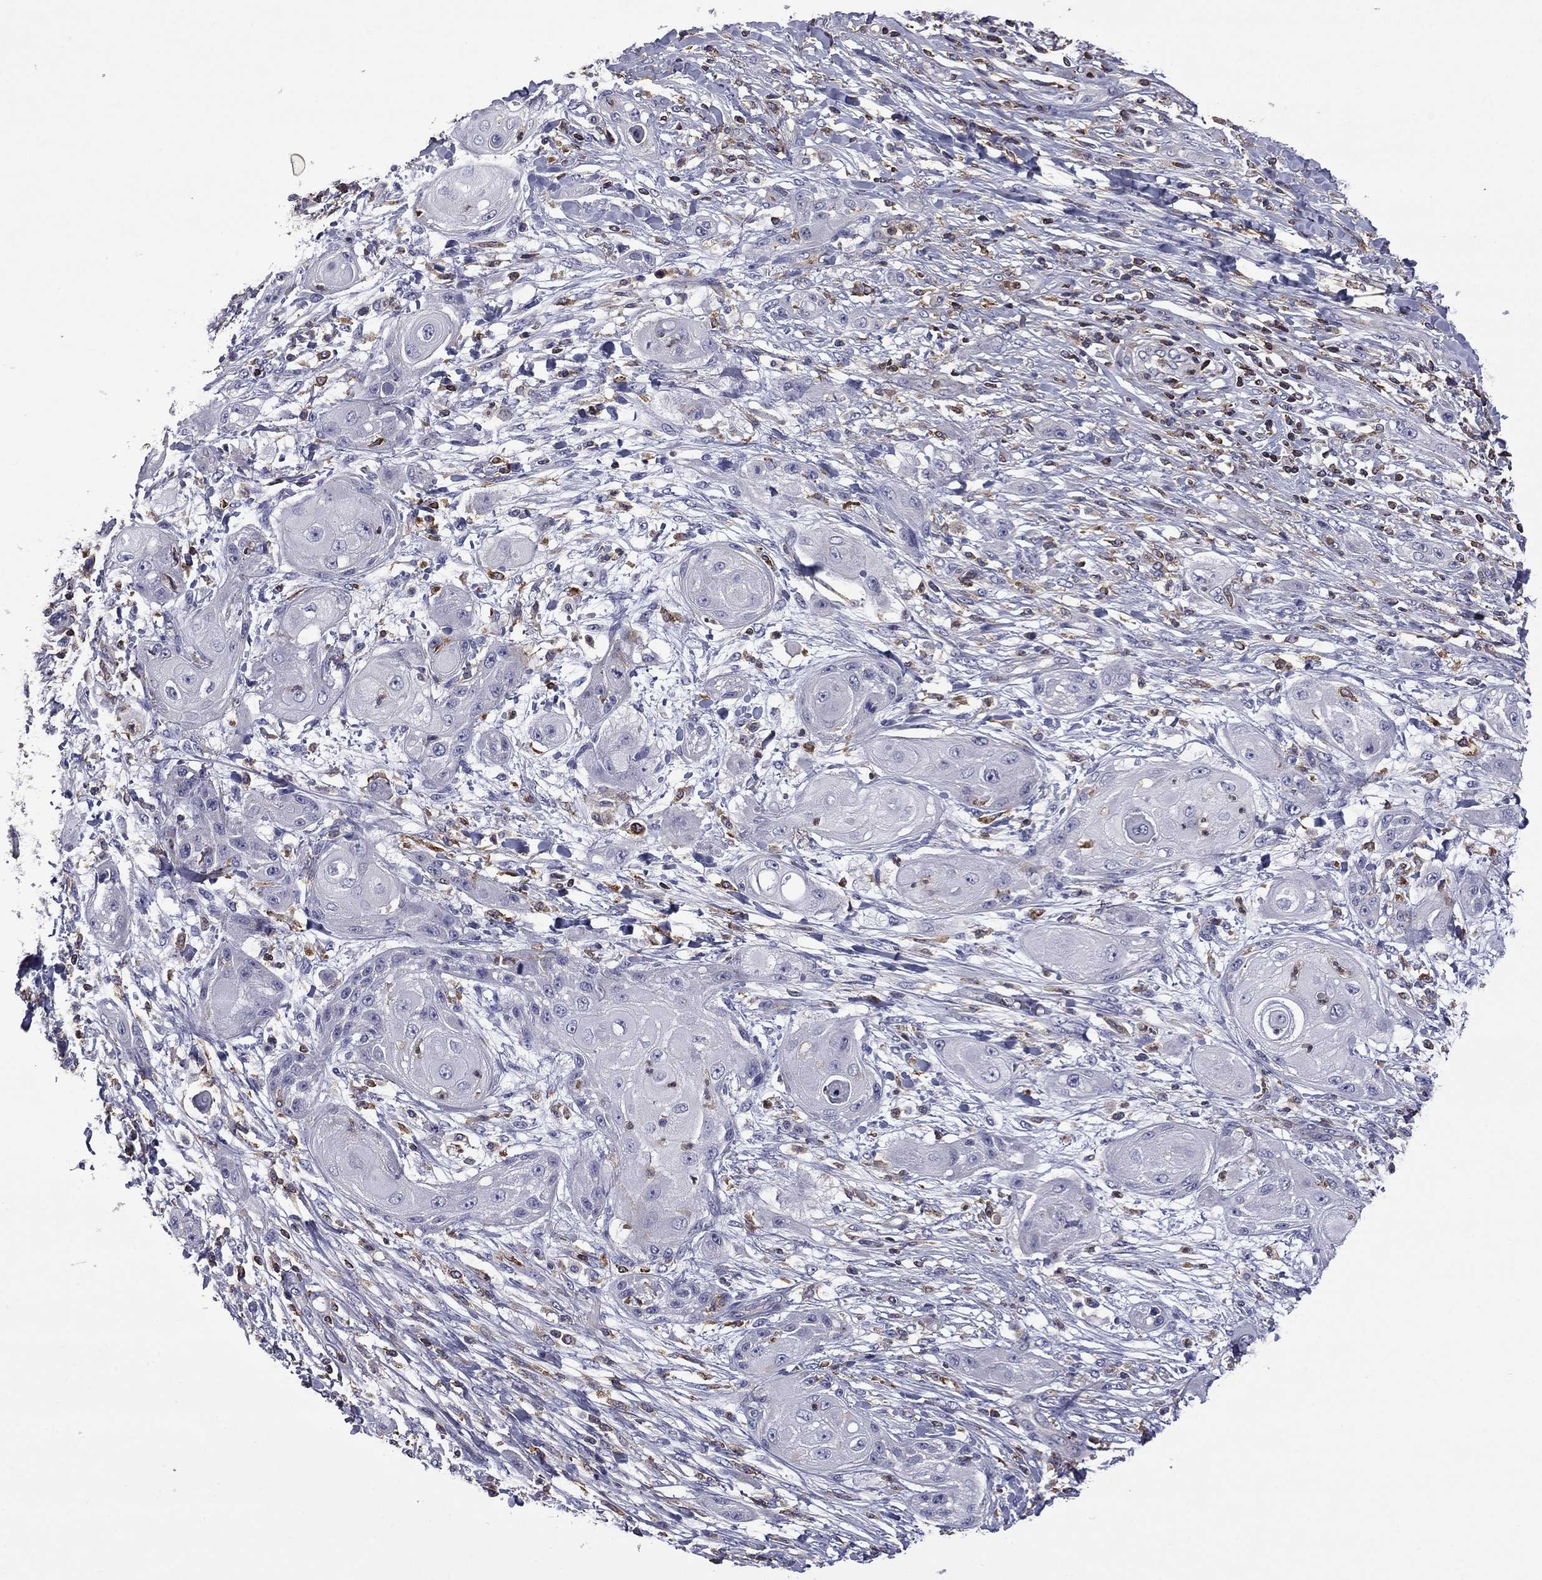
{"staining": {"intensity": "negative", "quantity": "none", "location": "none"}, "tissue": "skin cancer", "cell_type": "Tumor cells", "image_type": "cancer", "snomed": [{"axis": "morphology", "description": "Squamous cell carcinoma, NOS"}, {"axis": "topography", "description": "Skin"}], "caption": "Tumor cells show no significant expression in skin squamous cell carcinoma.", "gene": "ARHGAP45", "patient": {"sex": "male", "age": 62}}